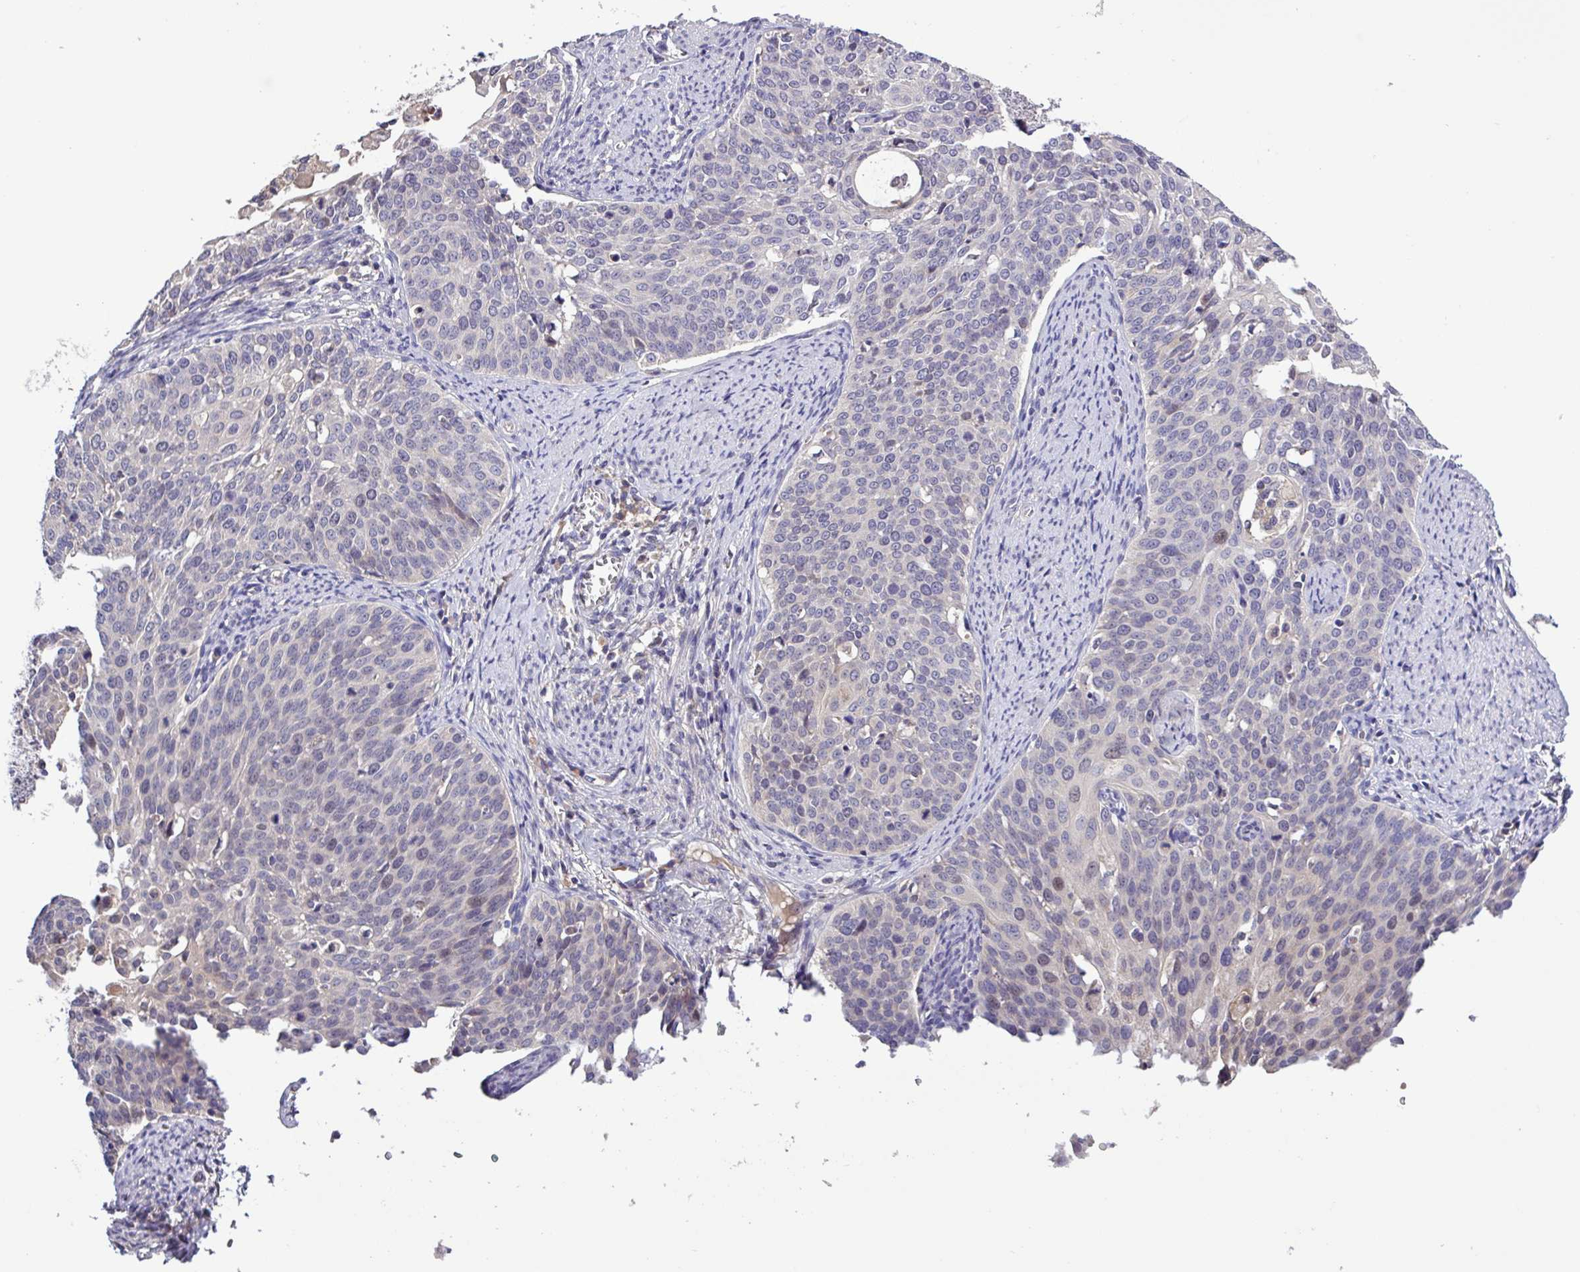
{"staining": {"intensity": "negative", "quantity": "none", "location": "none"}, "tissue": "cervical cancer", "cell_type": "Tumor cells", "image_type": "cancer", "snomed": [{"axis": "morphology", "description": "Squamous cell carcinoma, NOS"}, {"axis": "topography", "description": "Cervix"}], "caption": "Immunohistochemistry histopathology image of cervical squamous cell carcinoma stained for a protein (brown), which displays no staining in tumor cells.", "gene": "SFTPB", "patient": {"sex": "female", "age": 44}}